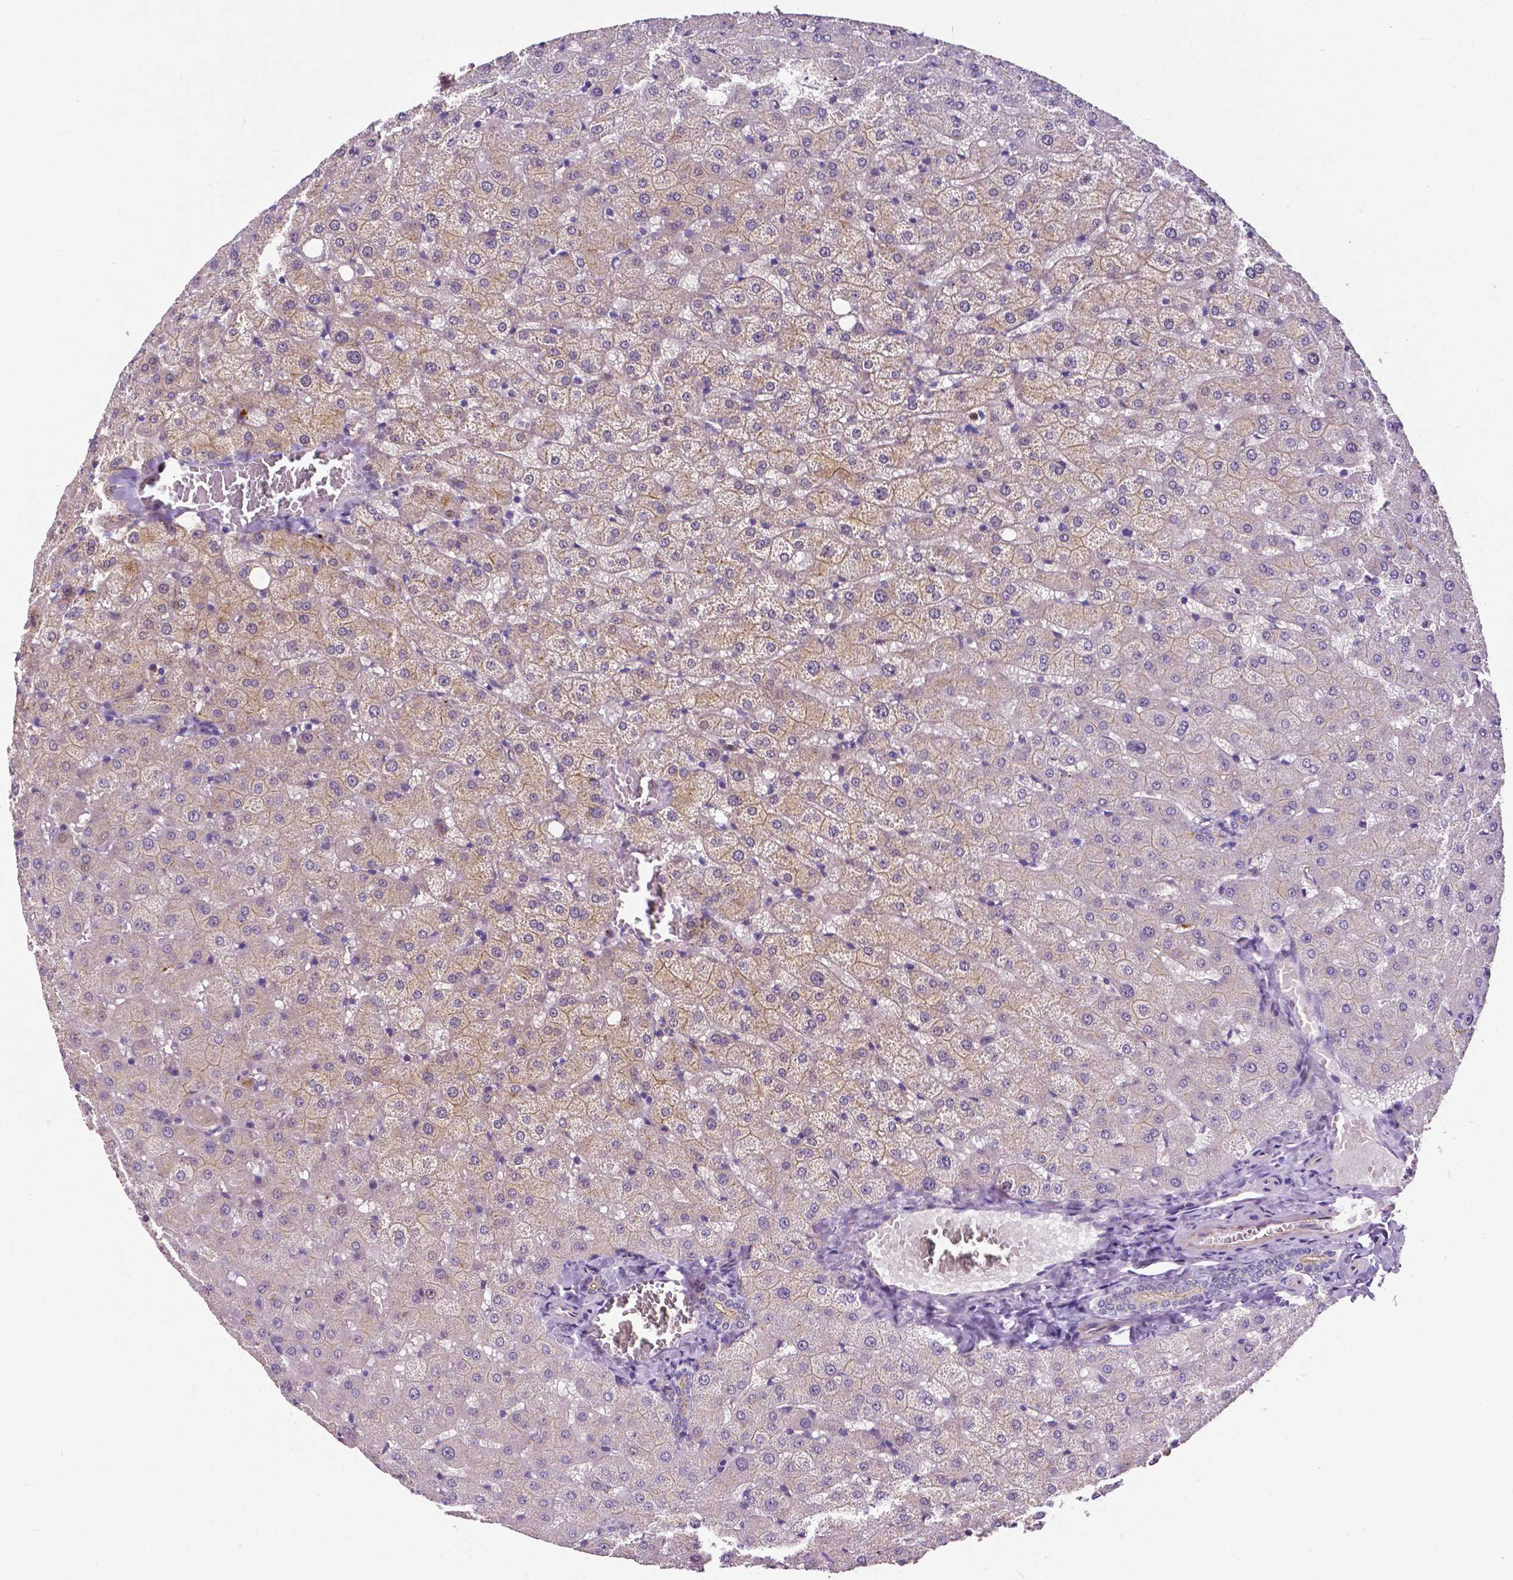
{"staining": {"intensity": "weak", "quantity": "25%-75%", "location": "cytoplasmic/membranous"}, "tissue": "liver", "cell_type": "Cholangiocytes", "image_type": "normal", "snomed": [{"axis": "morphology", "description": "Normal tissue, NOS"}, {"axis": "topography", "description": "Liver"}], "caption": "A high-resolution image shows immunohistochemistry staining of normal liver, which exhibits weak cytoplasmic/membranous expression in about 25%-75% of cholangiocytes.", "gene": "OCLN", "patient": {"sex": "female", "age": 50}}